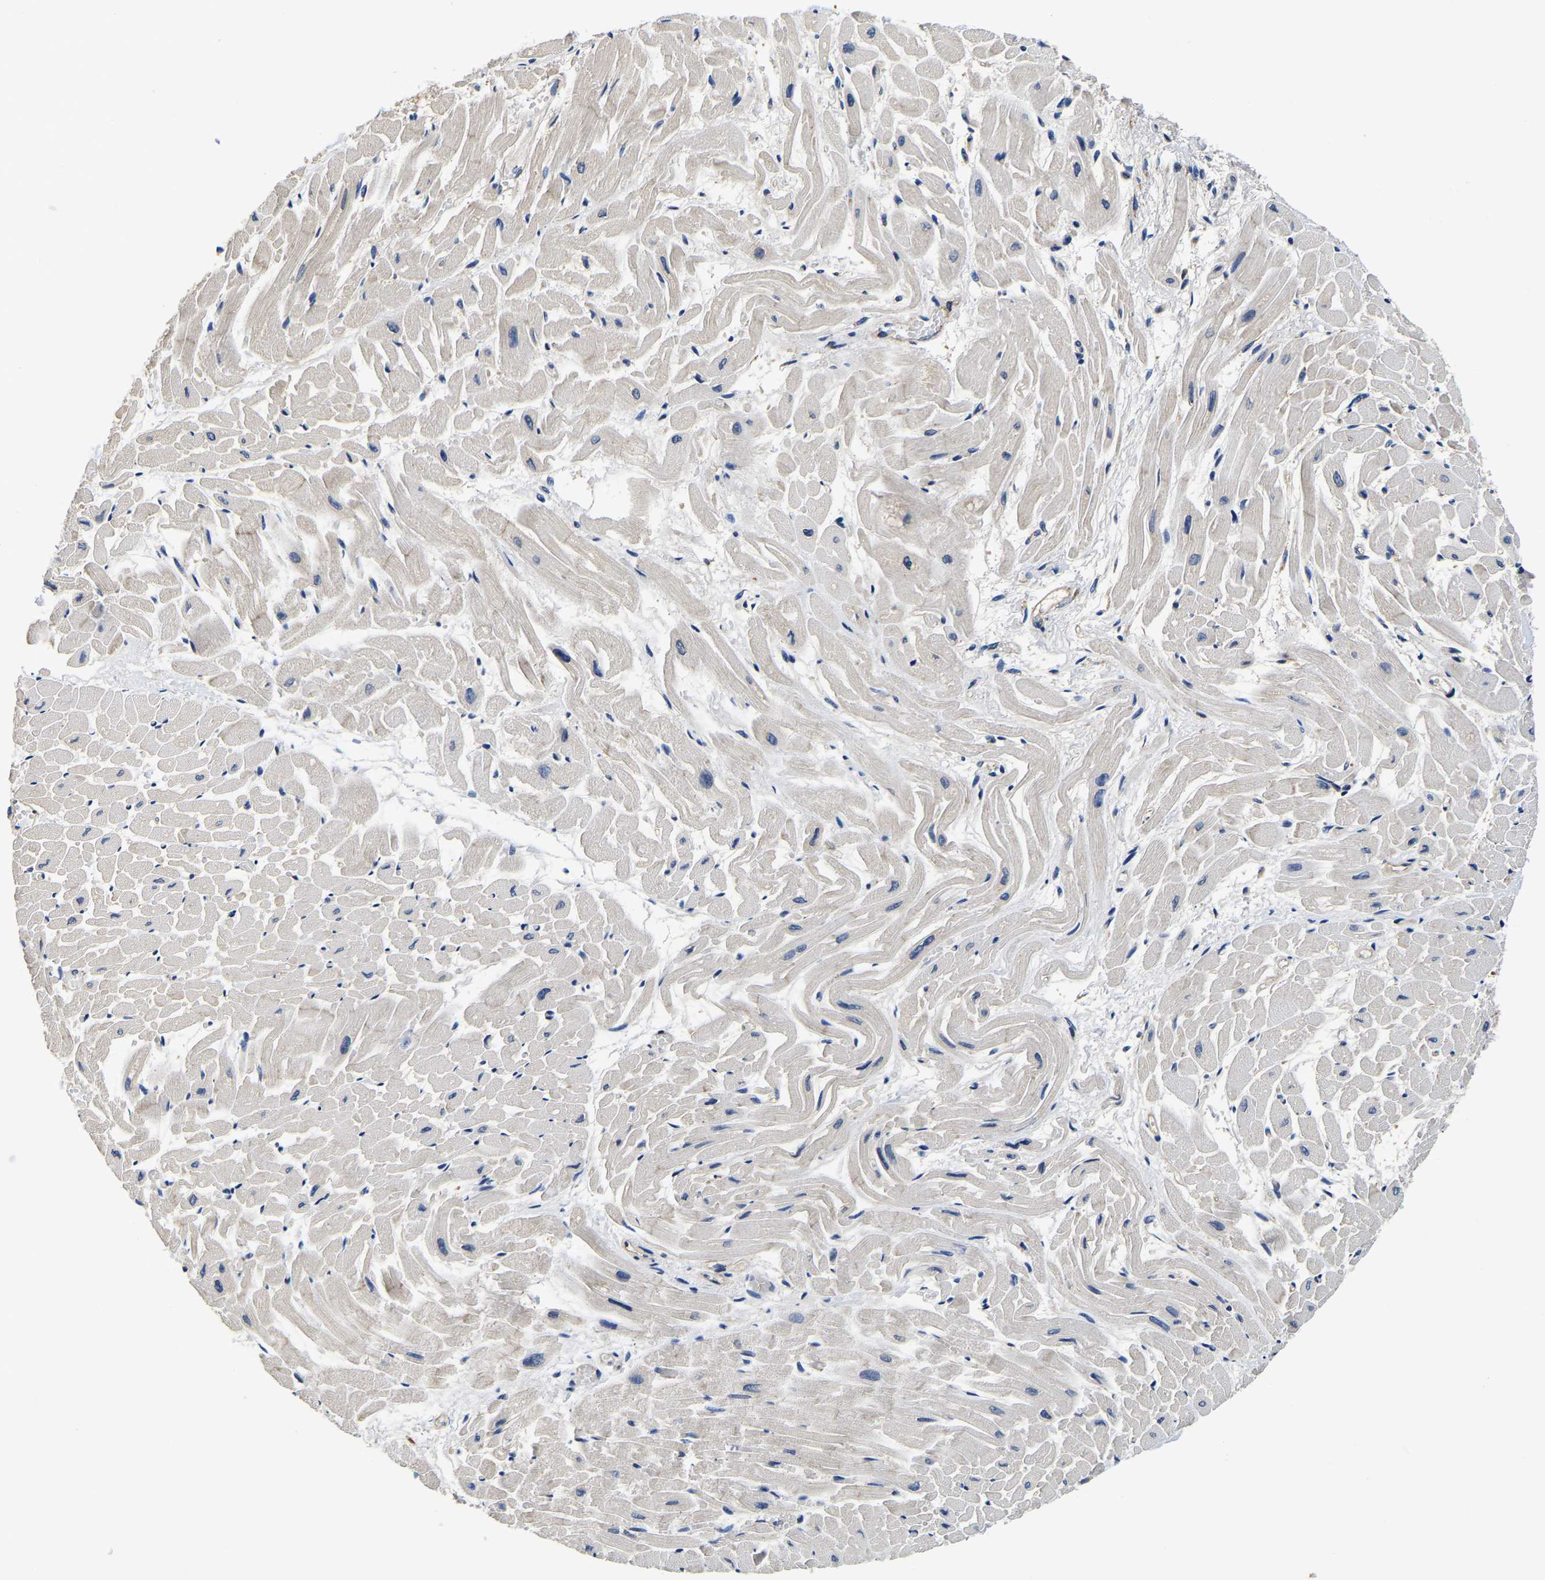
{"staining": {"intensity": "moderate", "quantity": "<25%", "location": "cytoplasmic/membranous"}, "tissue": "heart muscle", "cell_type": "Cardiomyocytes", "image_type": "normal", "snomed": [{"axis": "morphology", "description": "Normal tissue, NOS"}, {"axis": "topography", "description": "Heart"}], "caption": "DAB immunohistochemical staining of unremarkable human heart muscle displays moderate cytoplasmic/membranous protein positivity in approximately <25% of cardiomyocytes. The staining is performed using DAB (3,3'-diaminobenzidine) brown chromogen to label protein expression. The nuclei are counter-stained blue using hematoxylin.", "gene": "SH3GLB1", "patient": {"sex": "male", "age": 45}}